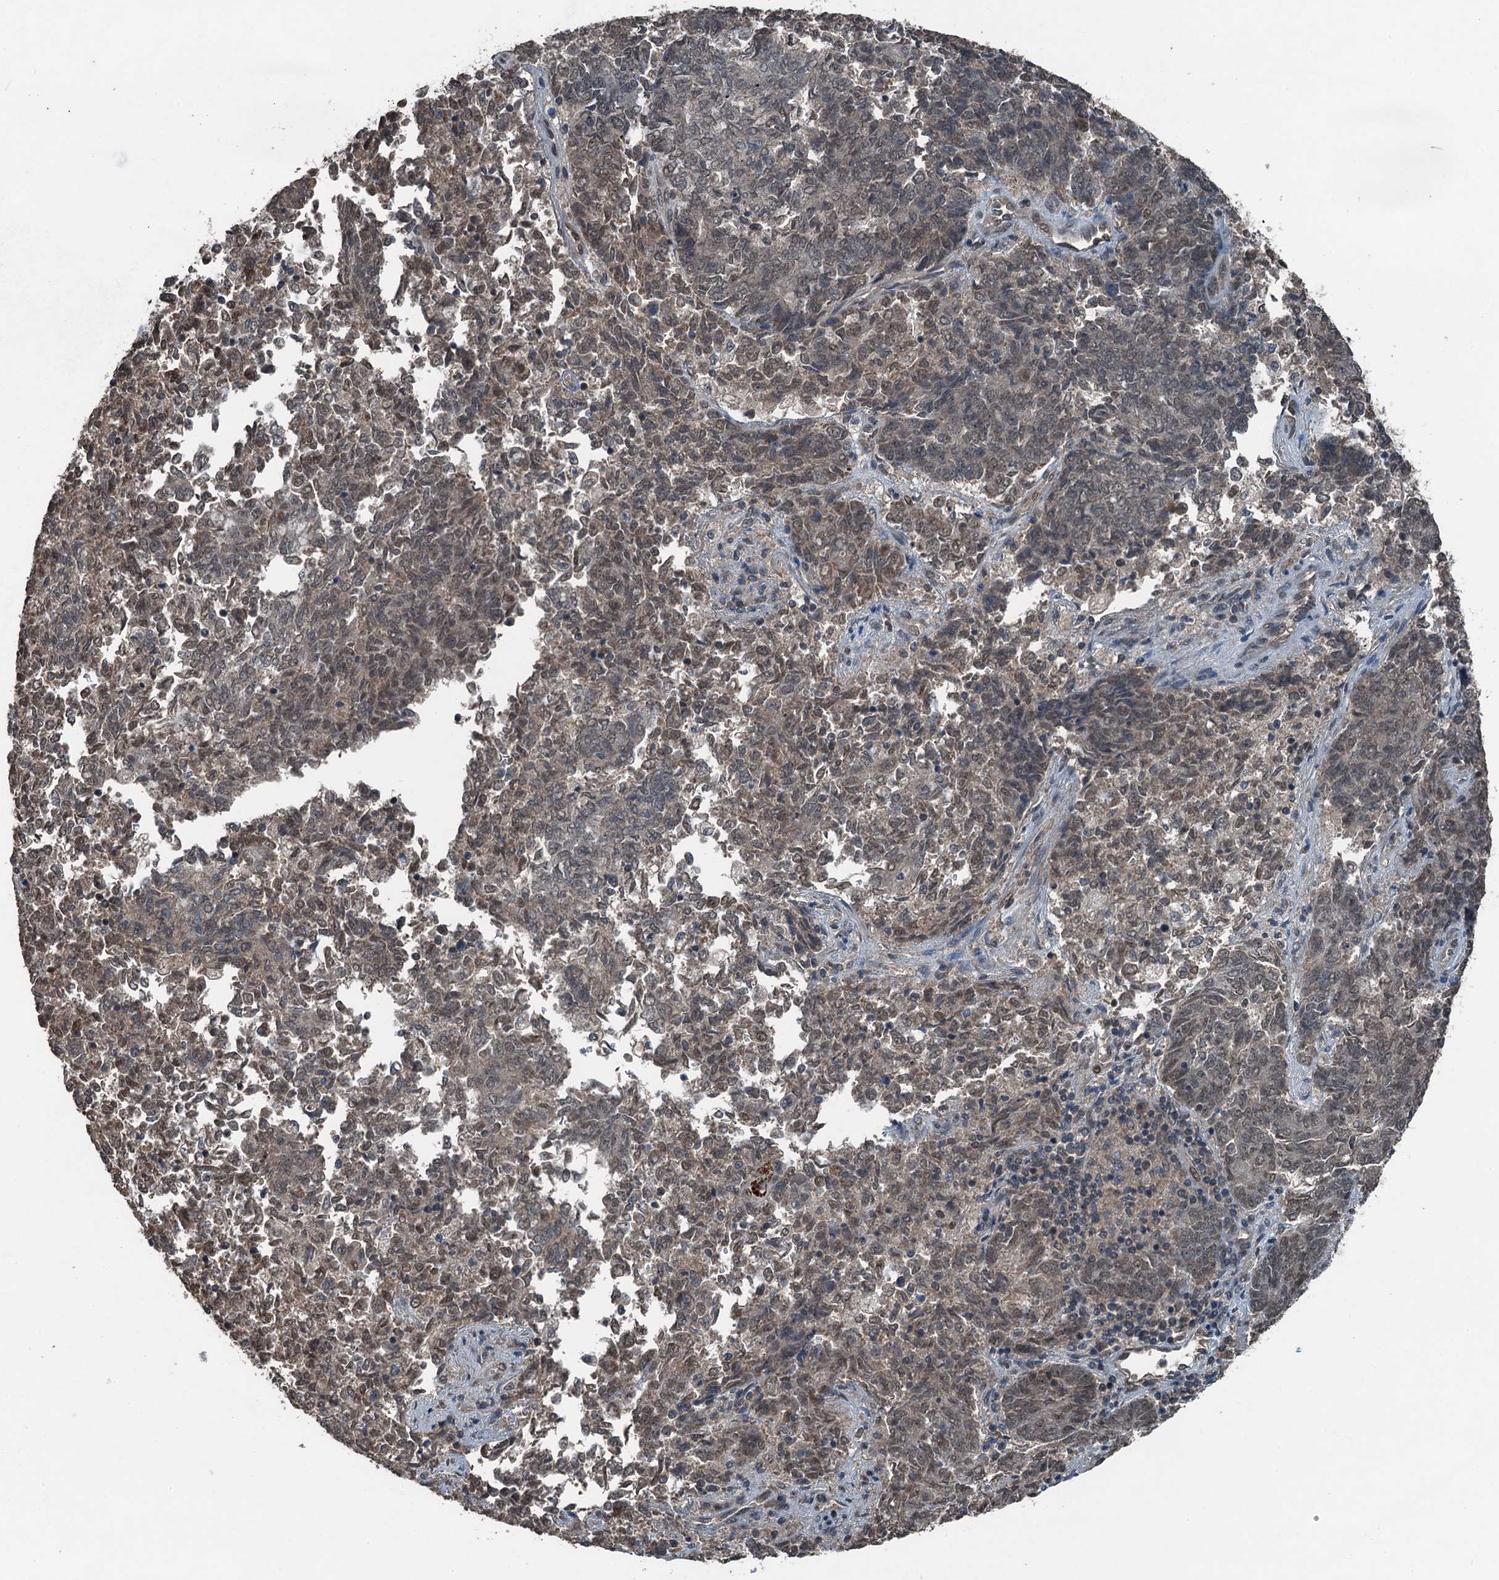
{"staining": {"intensity": "moderate", "quantity": "25%-75%", "location": "nuclear"}, "tissue": "endometrial cancer", "cell_type": "Tumor cells", "image_type": "cancer", "snomed": [{"axis": "morphology", "description": "Adenocarcinoma, NOS"}, {"axis": "topography", "description": "Endometrium"}], "caption": "A photomicrograph showing moderate nuclear staining in about 25%-75% of tumor cells in adenocarcinoma (endometrial), as visualized by brown immunohistochemical staining.", "gene": "UBXN6", "patient": {"sex": "female", "age": 80}}